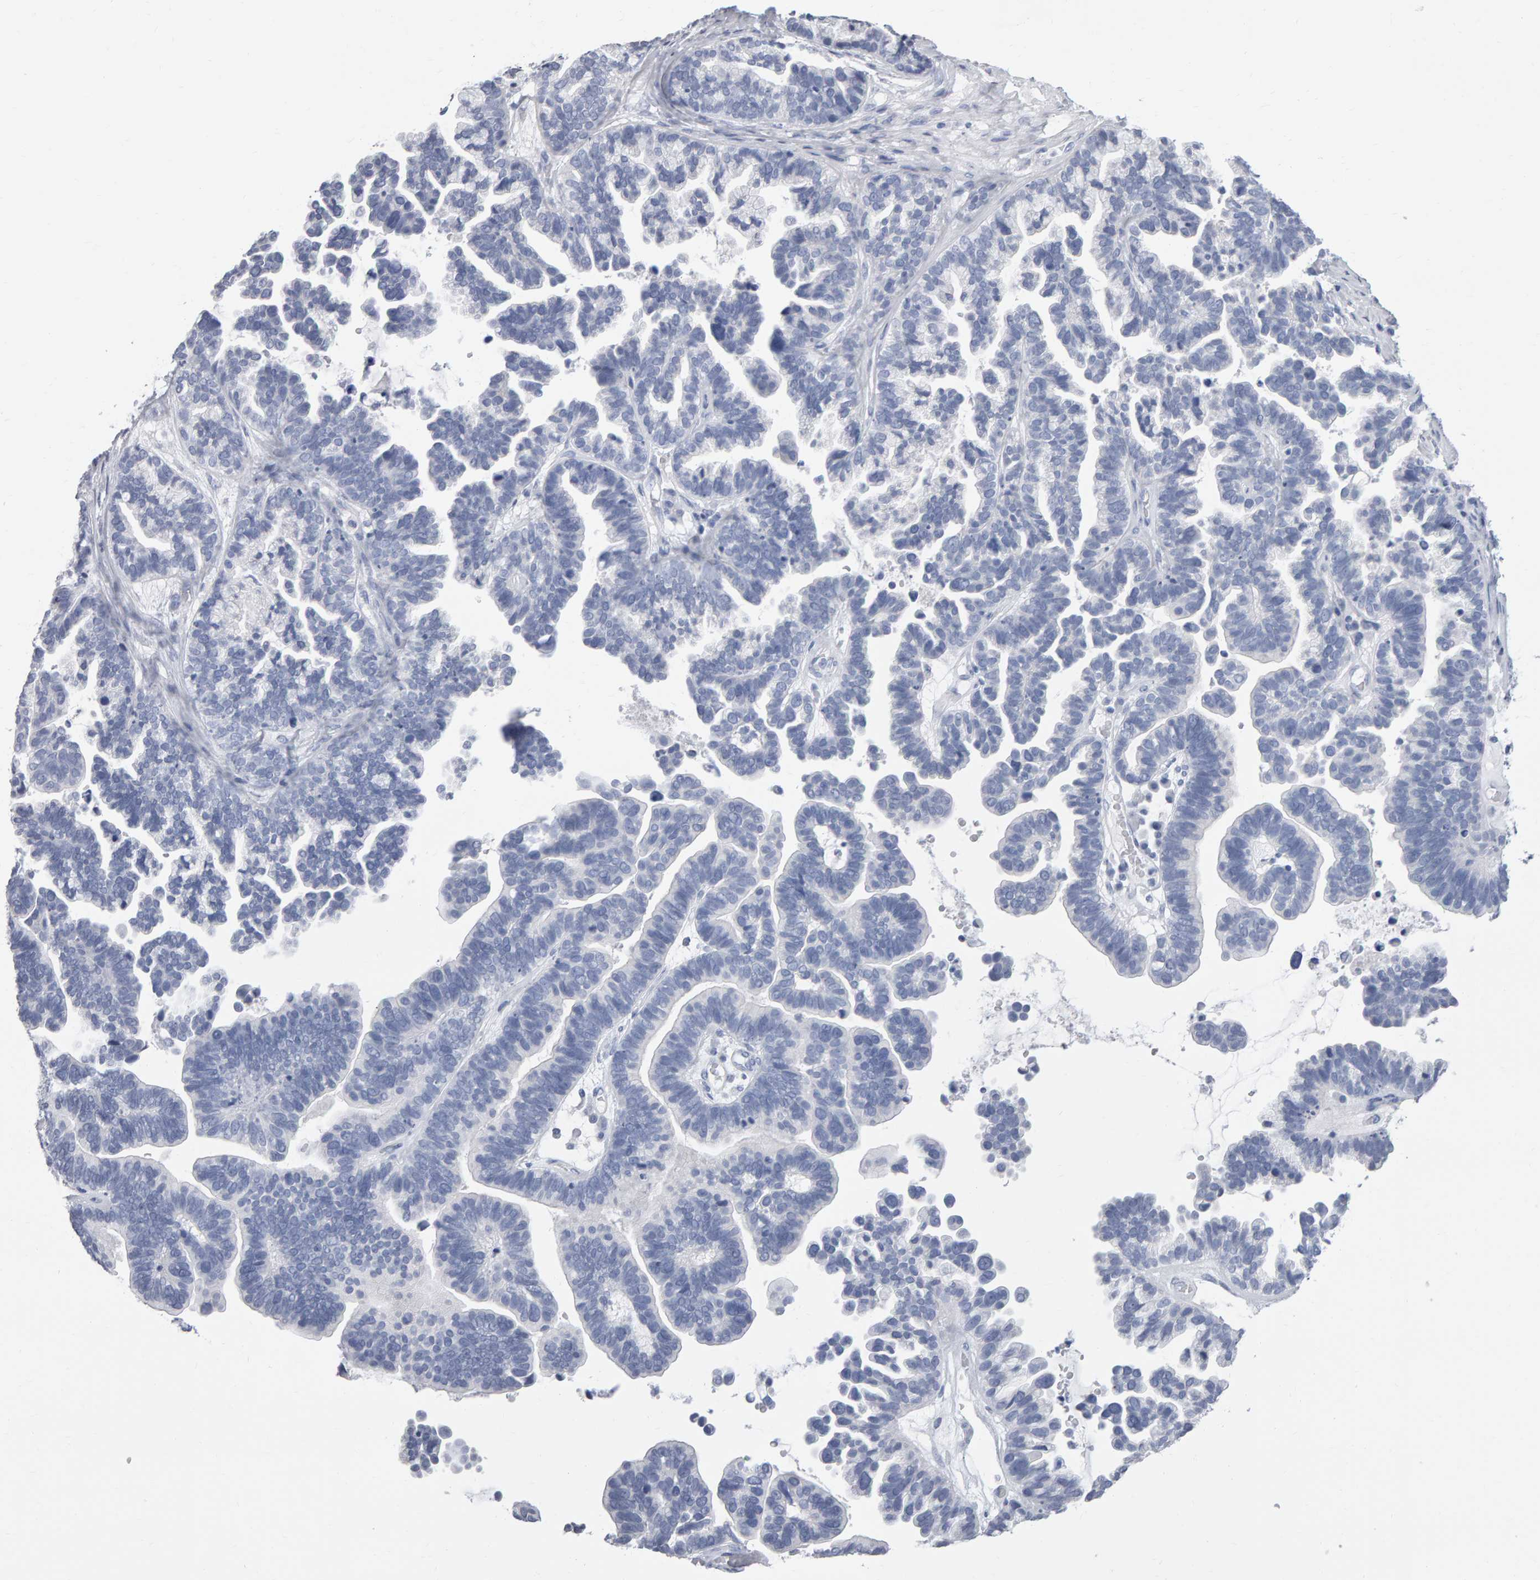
{"staining": {"intensity": "negative", "quantity": "none", "location": "none"}, "tissue": "ovarian cancer", "cell_type": "Tumor cells", "image_type": "cancer", "snomed": [{"axis": "morphology", "description": "Cystadenocarcinoma, serous, NOS"}, {"axis": "topography", "description": "Ovary"}], "caption": "IHC photomicrograph of human ovarian cancer (serous cystadenocarcinoma) stained for a protein (brown), which demonstrates no expression in tumor cells.", "gene": "NCDN", "patient": {"sex": "female", "age": 56}}